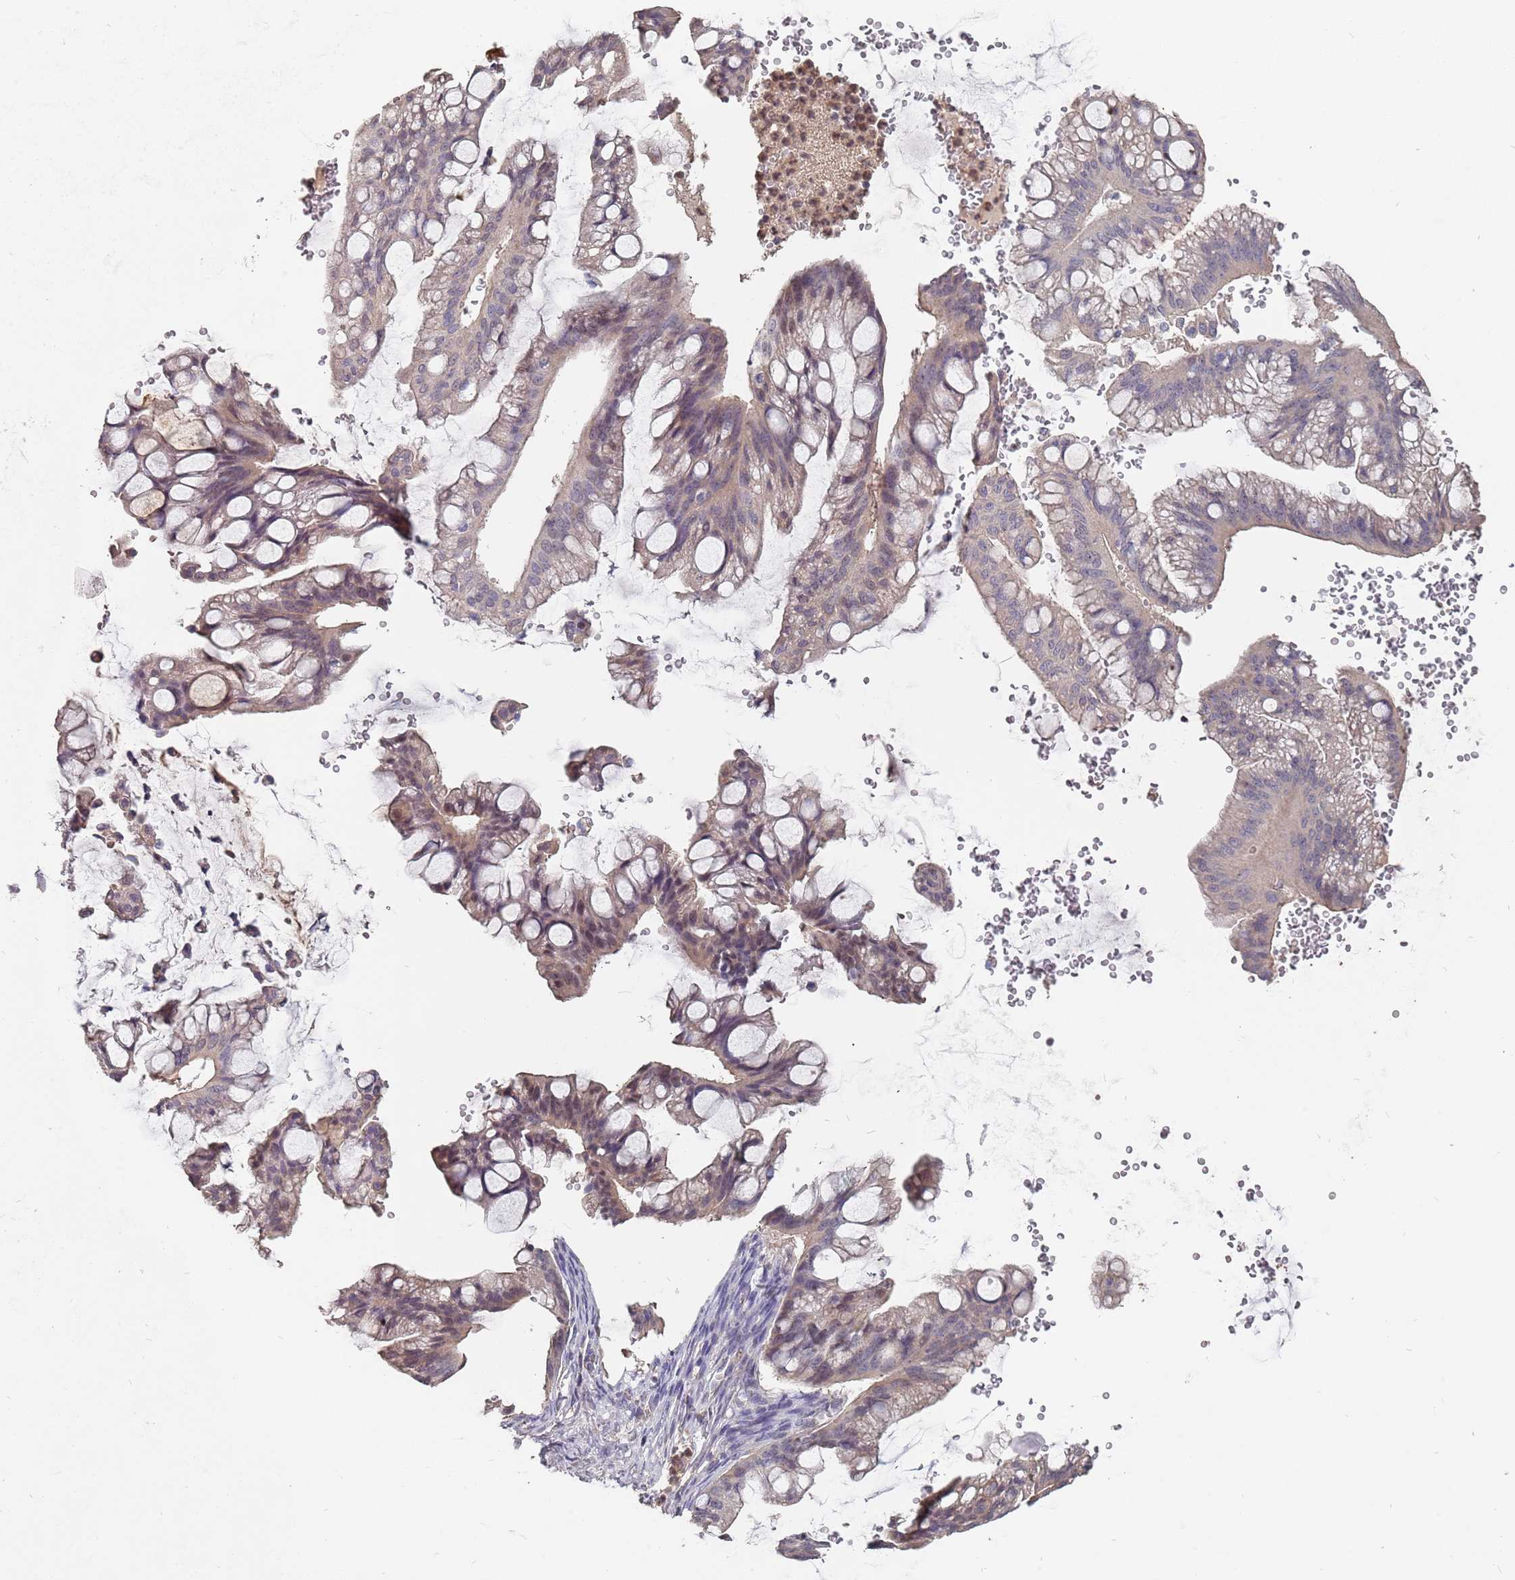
{"staining": {"intensity": "weak", "quantity": "<25%", "location": "cytoplasmic/membranous"}, "tissue": "ovarian cancer", "cell_type": "Tumor cells", "image_type": "cancer", "snomed": [{"axis": "morphology", "description": "Cystadenocarcinoma, mucinous, NOS"}, {"axis": "topography", "description": "Ovary"}], "caption": "Human ovarian cancer (mucinous cystadenocarcinoma) stained for a protein using immunohistochemistry (IHC) demonstrates no staining in tumor cells.", "gene": "TCEANC2", "patient": {"sex": "female", "age": 73}}